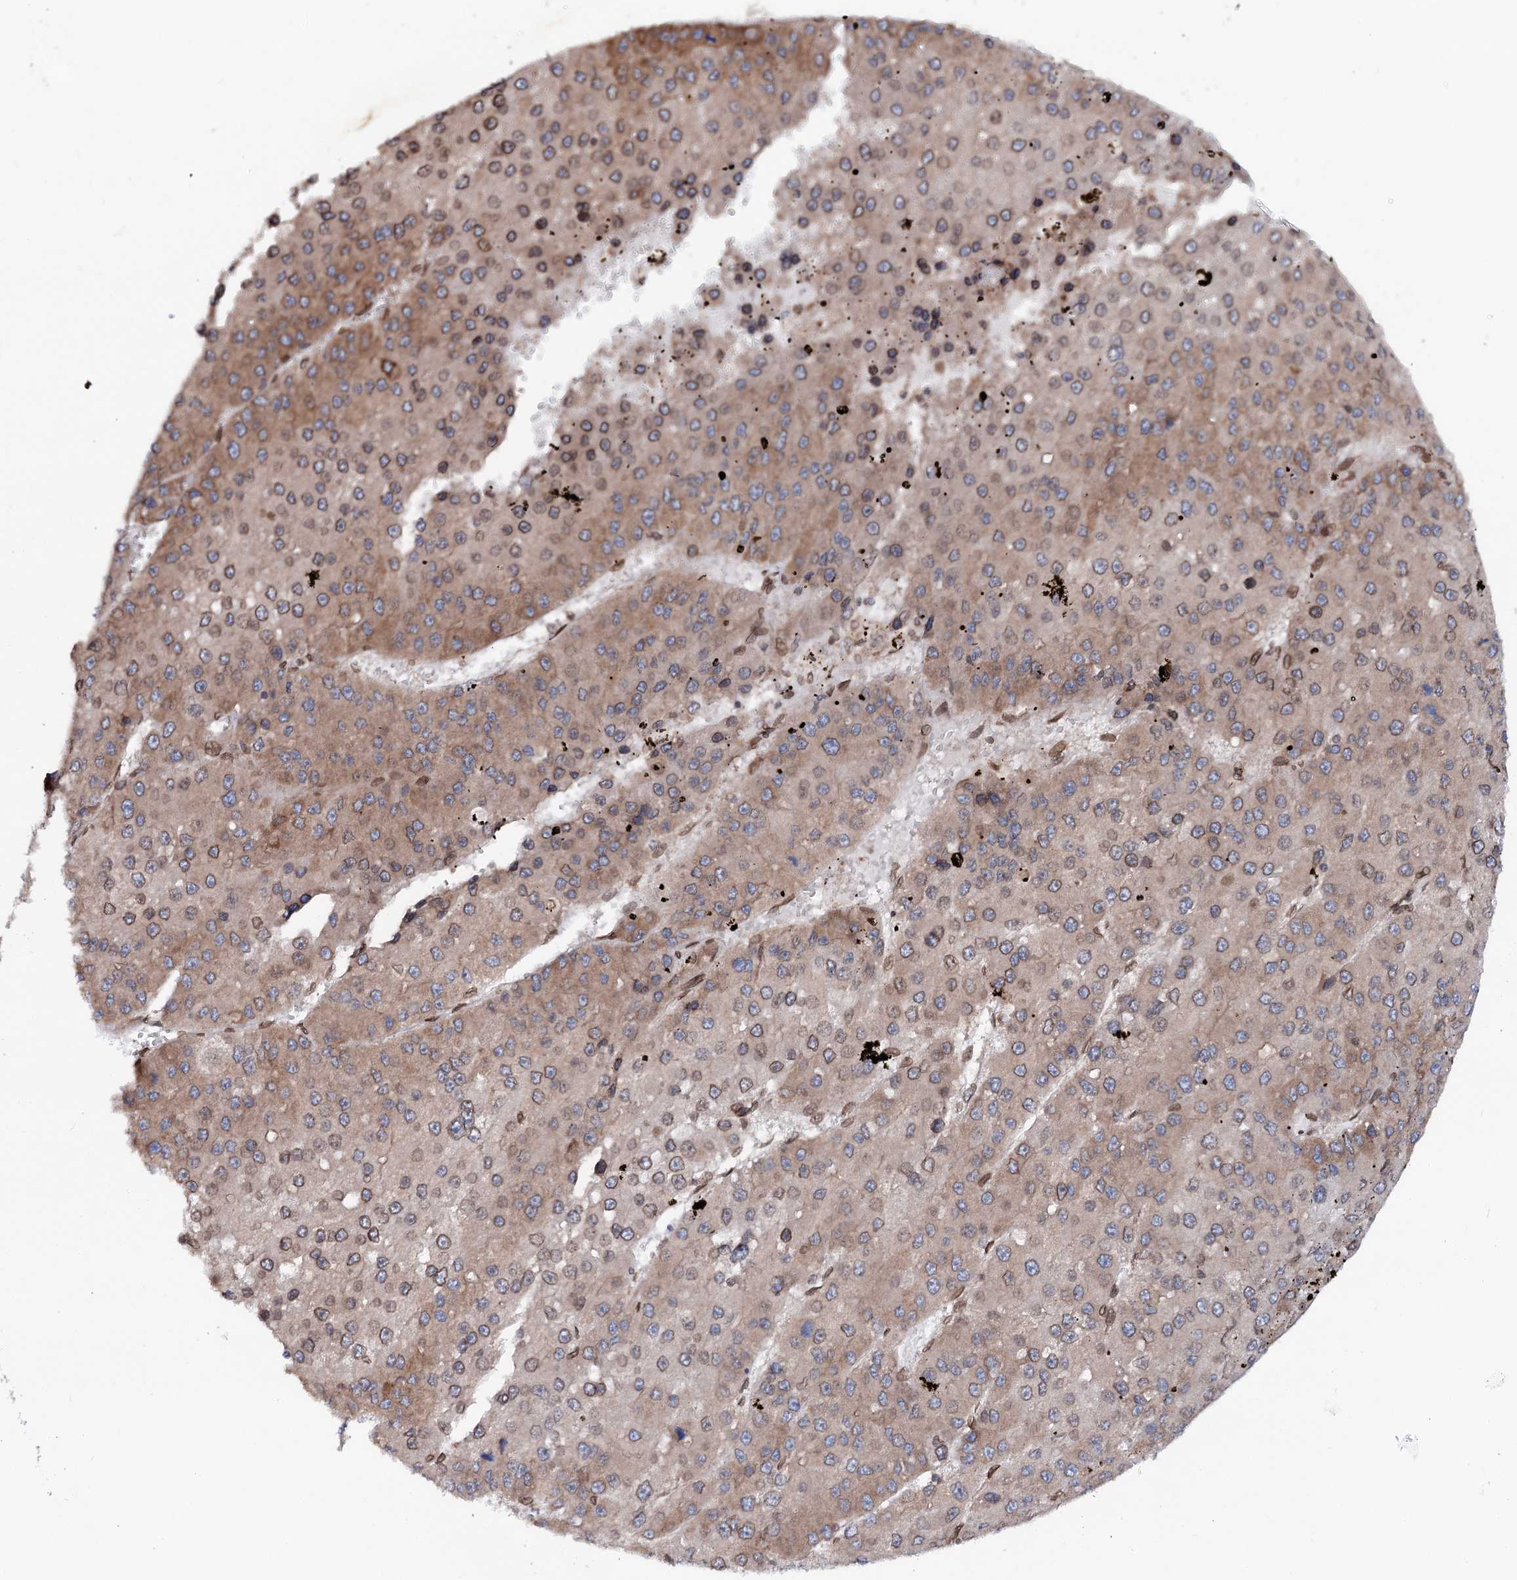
{"staining": {"intensity": "moderate", "quantity": ">75%", "location": "cytoplasmic/membranous,nuclear"}, "tissue": "liver cancer", "cell_type": "Tumor cells", "image_type": "cancer", "snomed": [{"axis": "morphology", "description": "Carcinoma, Hepatocellular, NOS"}, {"axis": "topography", "description": "Liver"}], "caption": "A micrograph of human hepatocellular carcinoma (liver) stained for a protein shows moderate cytoplasmic/membranous and nuclear brown staining in tumor cells.", "gene": "FGFR1OP2", "patient": {"sex": "female", "age": 73}}